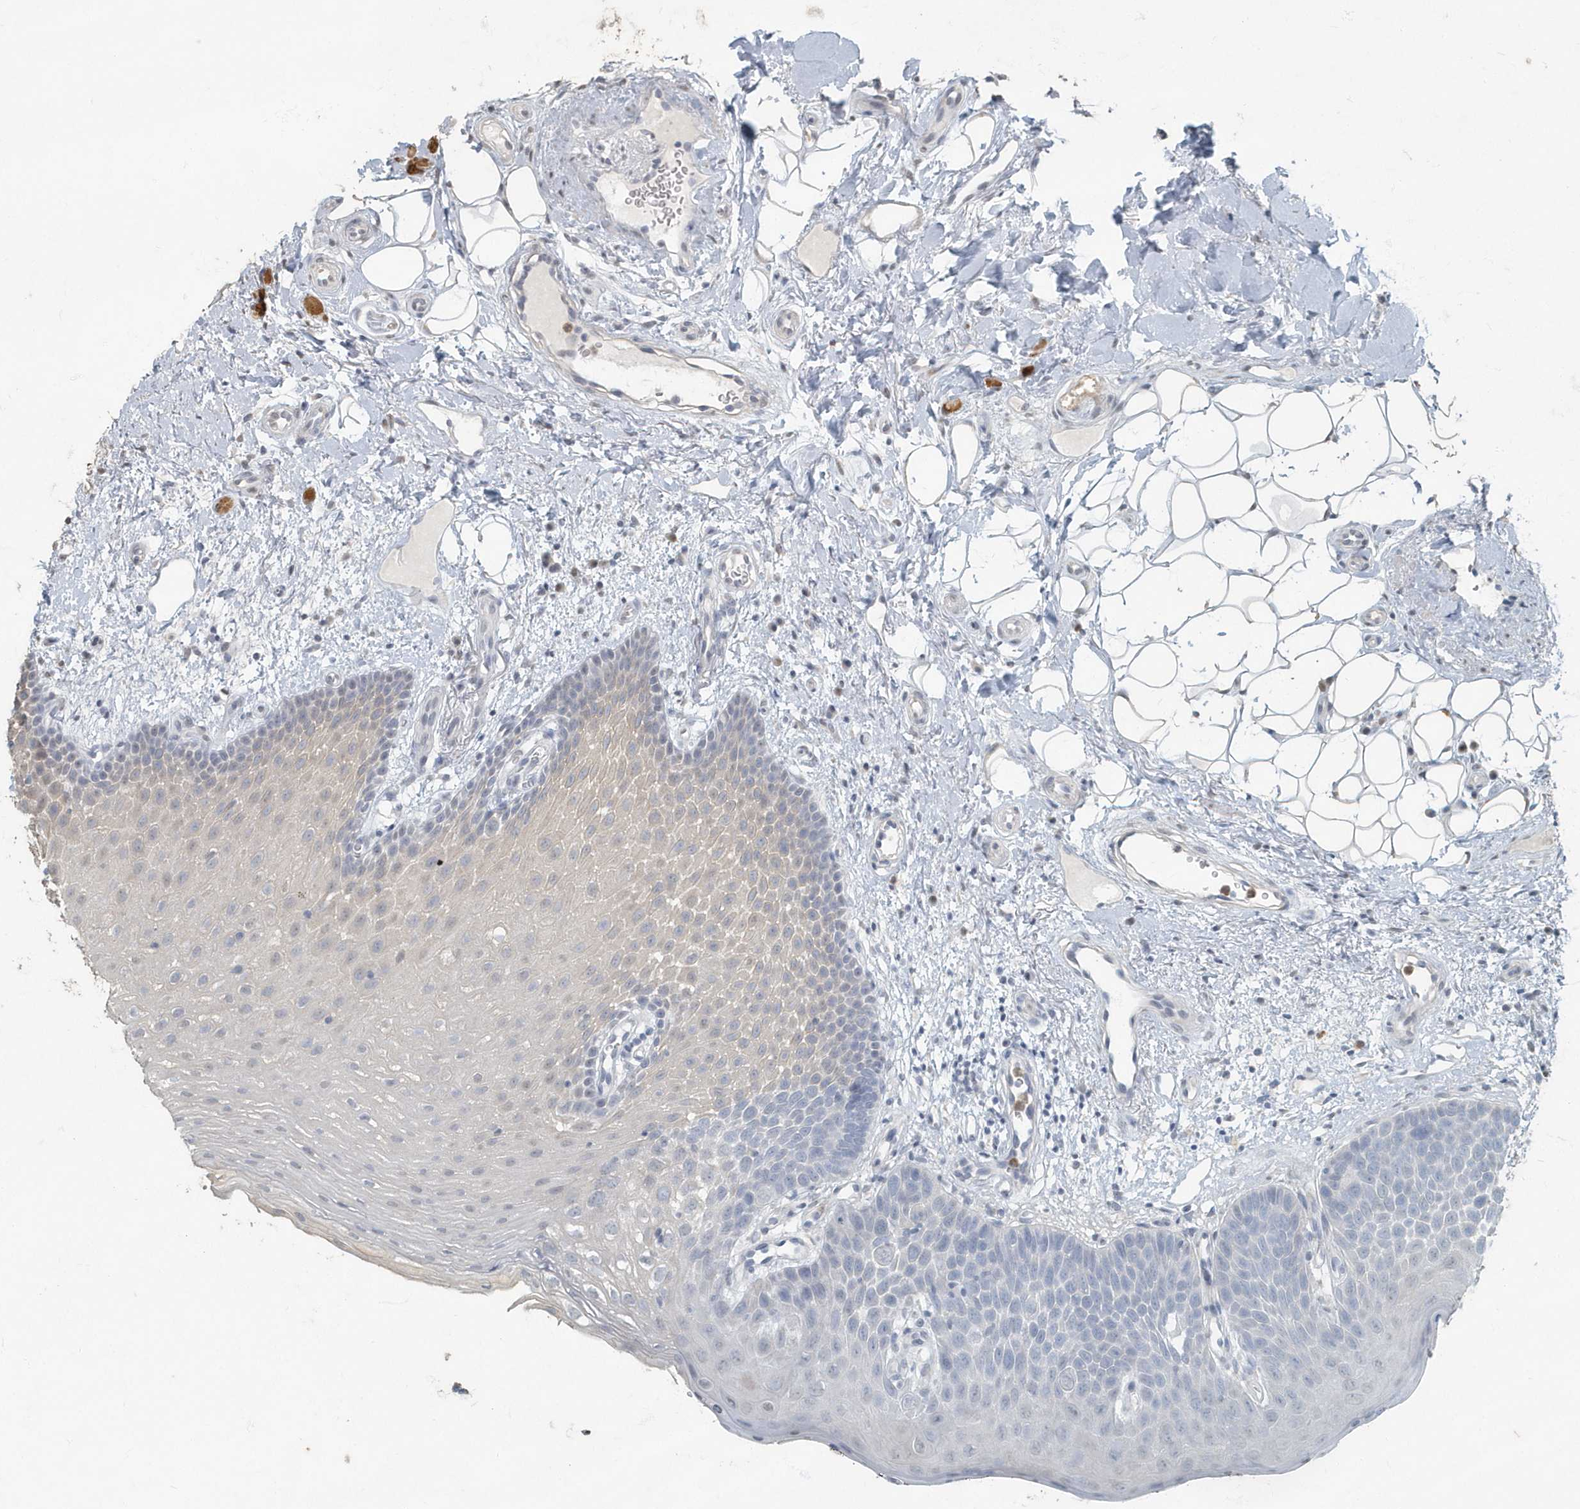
{"staining": {"intensity": "weak", "quantity": "<25%", "location": "cytoplasmic/membranous"}, "tissue": "oral mucosa", "cell_type": "Squamous epithelial cells", "image_type": "normal", "snomed": [{"axis": "morphology", "description": "No evidence of malignacy"}, {"axis": "topography", "description": "Oral tissue"}, {"axis": "topography", "description": "Head-Neck"}], "caption": "Immunohistochemistry (IHC) of normal oral mucosa demonstrates no expression in squamous epithelial cells. Brightfield microscopy of immunohistochemistry stained with DAB (brown) and hematoxylin (blue), captured at high magnification.", "gene": "MYOT", "patient": {"sex": "male", "age": 68}}